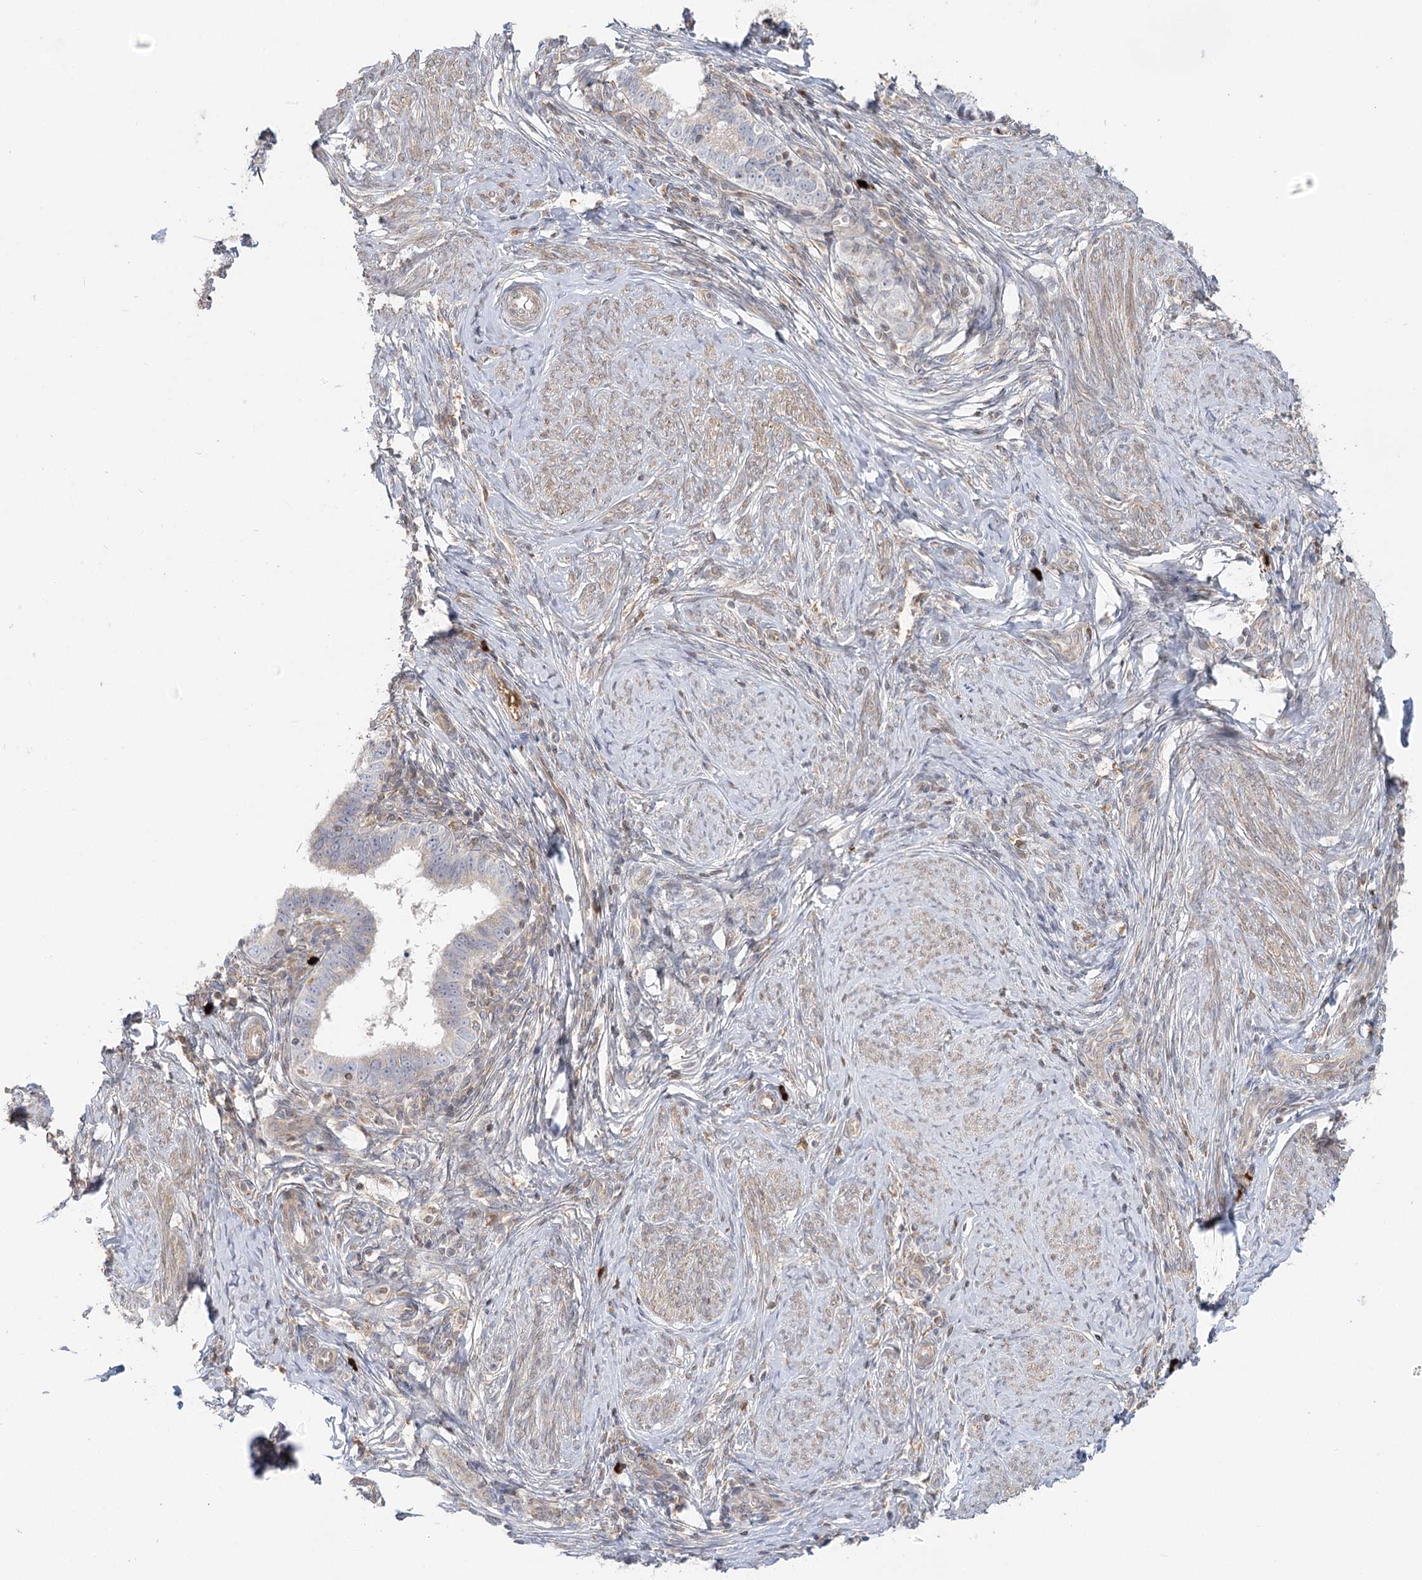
{"staining": {"intensity": "weak", "quantity": "<25%", "location": "cytoplasmic/membranous"}, "tissue": "cervical cancer", "cell_type": "Tumor cells", "image_type": "cancer", "snomed": [{"axis": "morphology", "description": "Adenocarcinoma, NOS"}, {"axis": "topography", "description": "Cervix"}], "caption": "This is an immunohistochemistry (IHC) image of human cervical adenocarcinoma. There is no staining in tumor cells.", "gene": "MTMR3", "patient": {"sex": "female", "age": 36}}